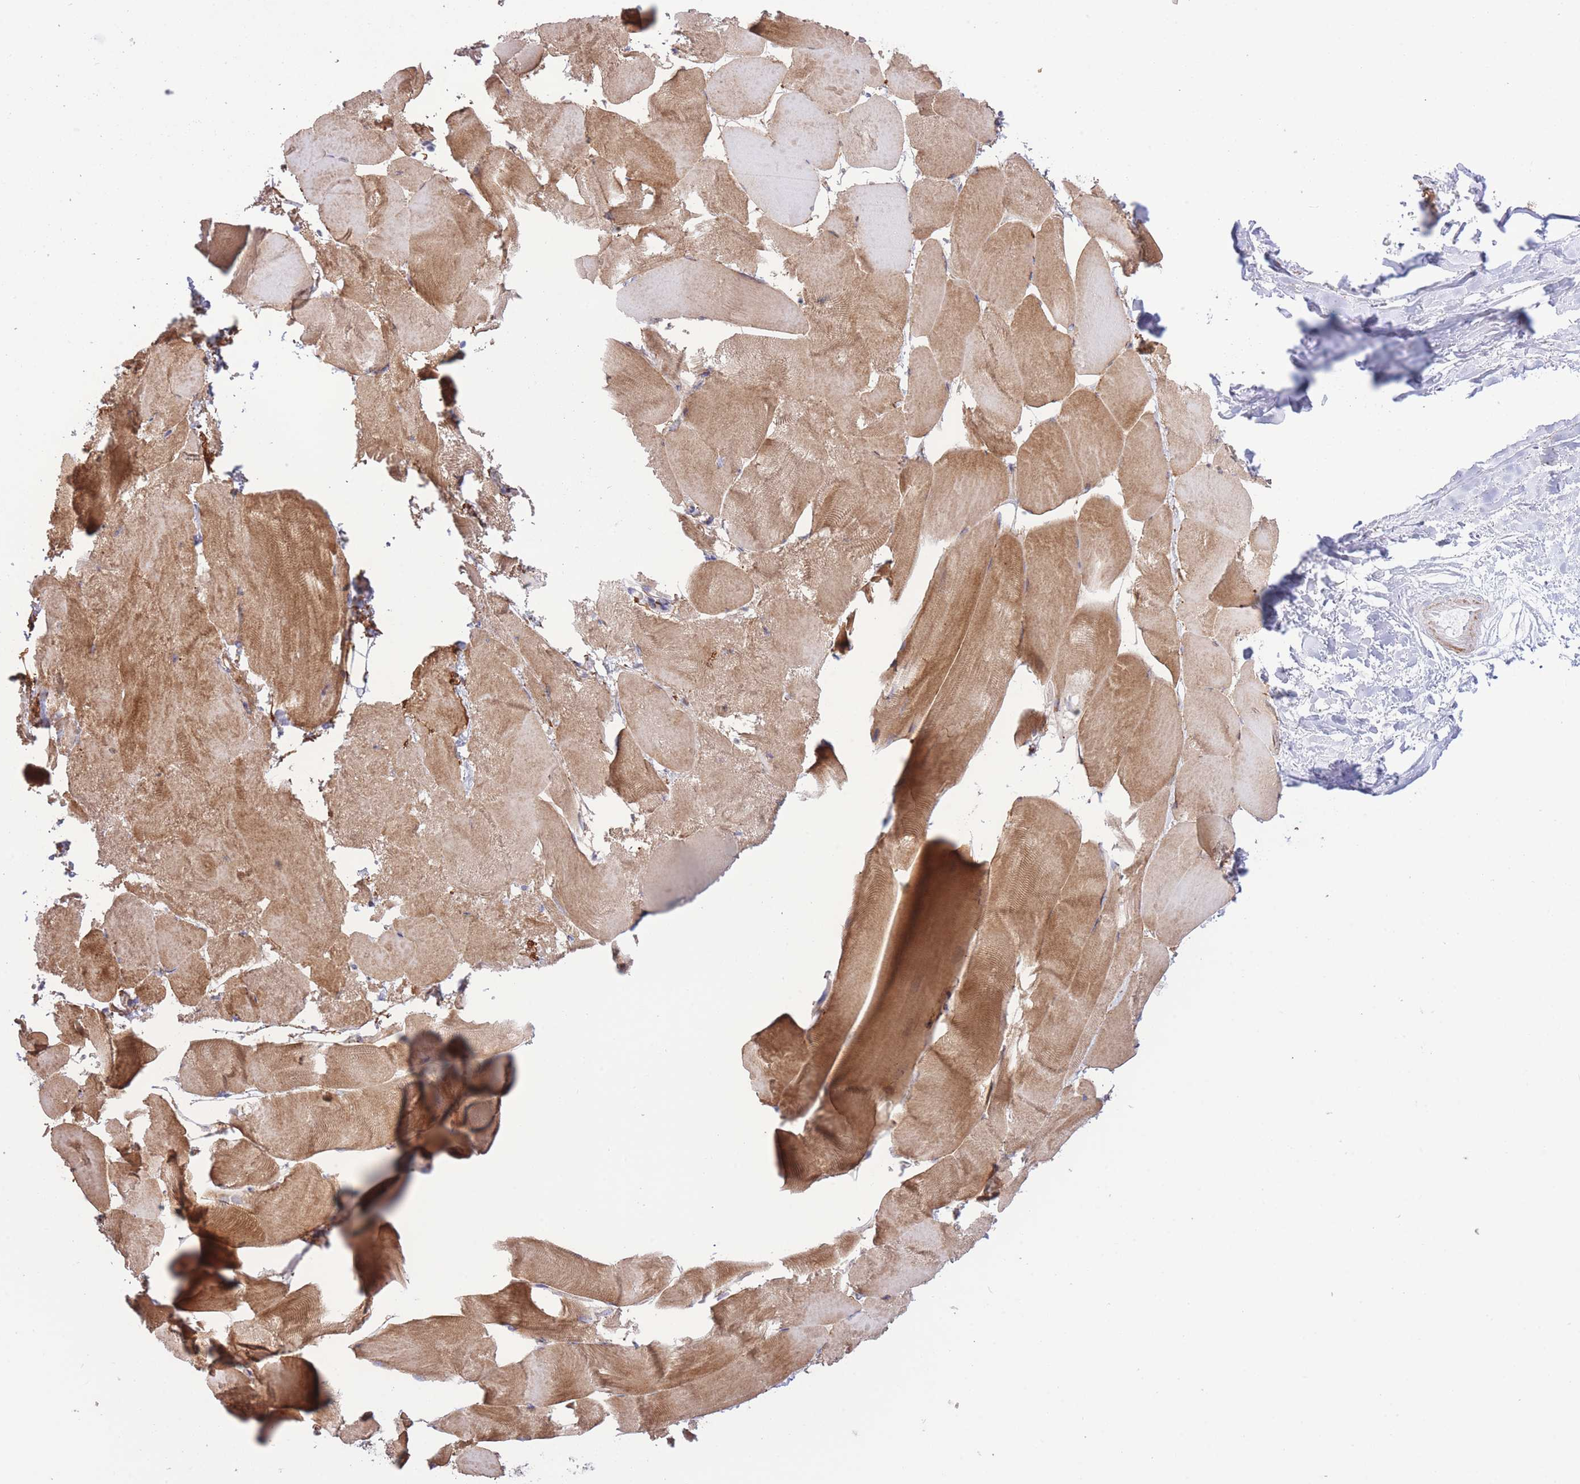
{"staining": {"intensity": "moderate", "quantity": ">75%", "location": "cytoplasmic/membranous"}, "tissue": "skeletal muscle", "cell_type": "Myocytes", "image_type": "normal", "snomed": [{"axis": "morphology", "description": "Normal tissue, NOS"}, {"axis": "topography", "description": "Skeletal muscle"}], "caption": "Immunohistochemical staining of unremarkable skeletal muscle reveals >75% levels of moderate cytoplasmic/membranous protein staining in about >75% of myocytes.", "gene": "ATP13A2", "patient": {"sex": "female", "age": 64}}